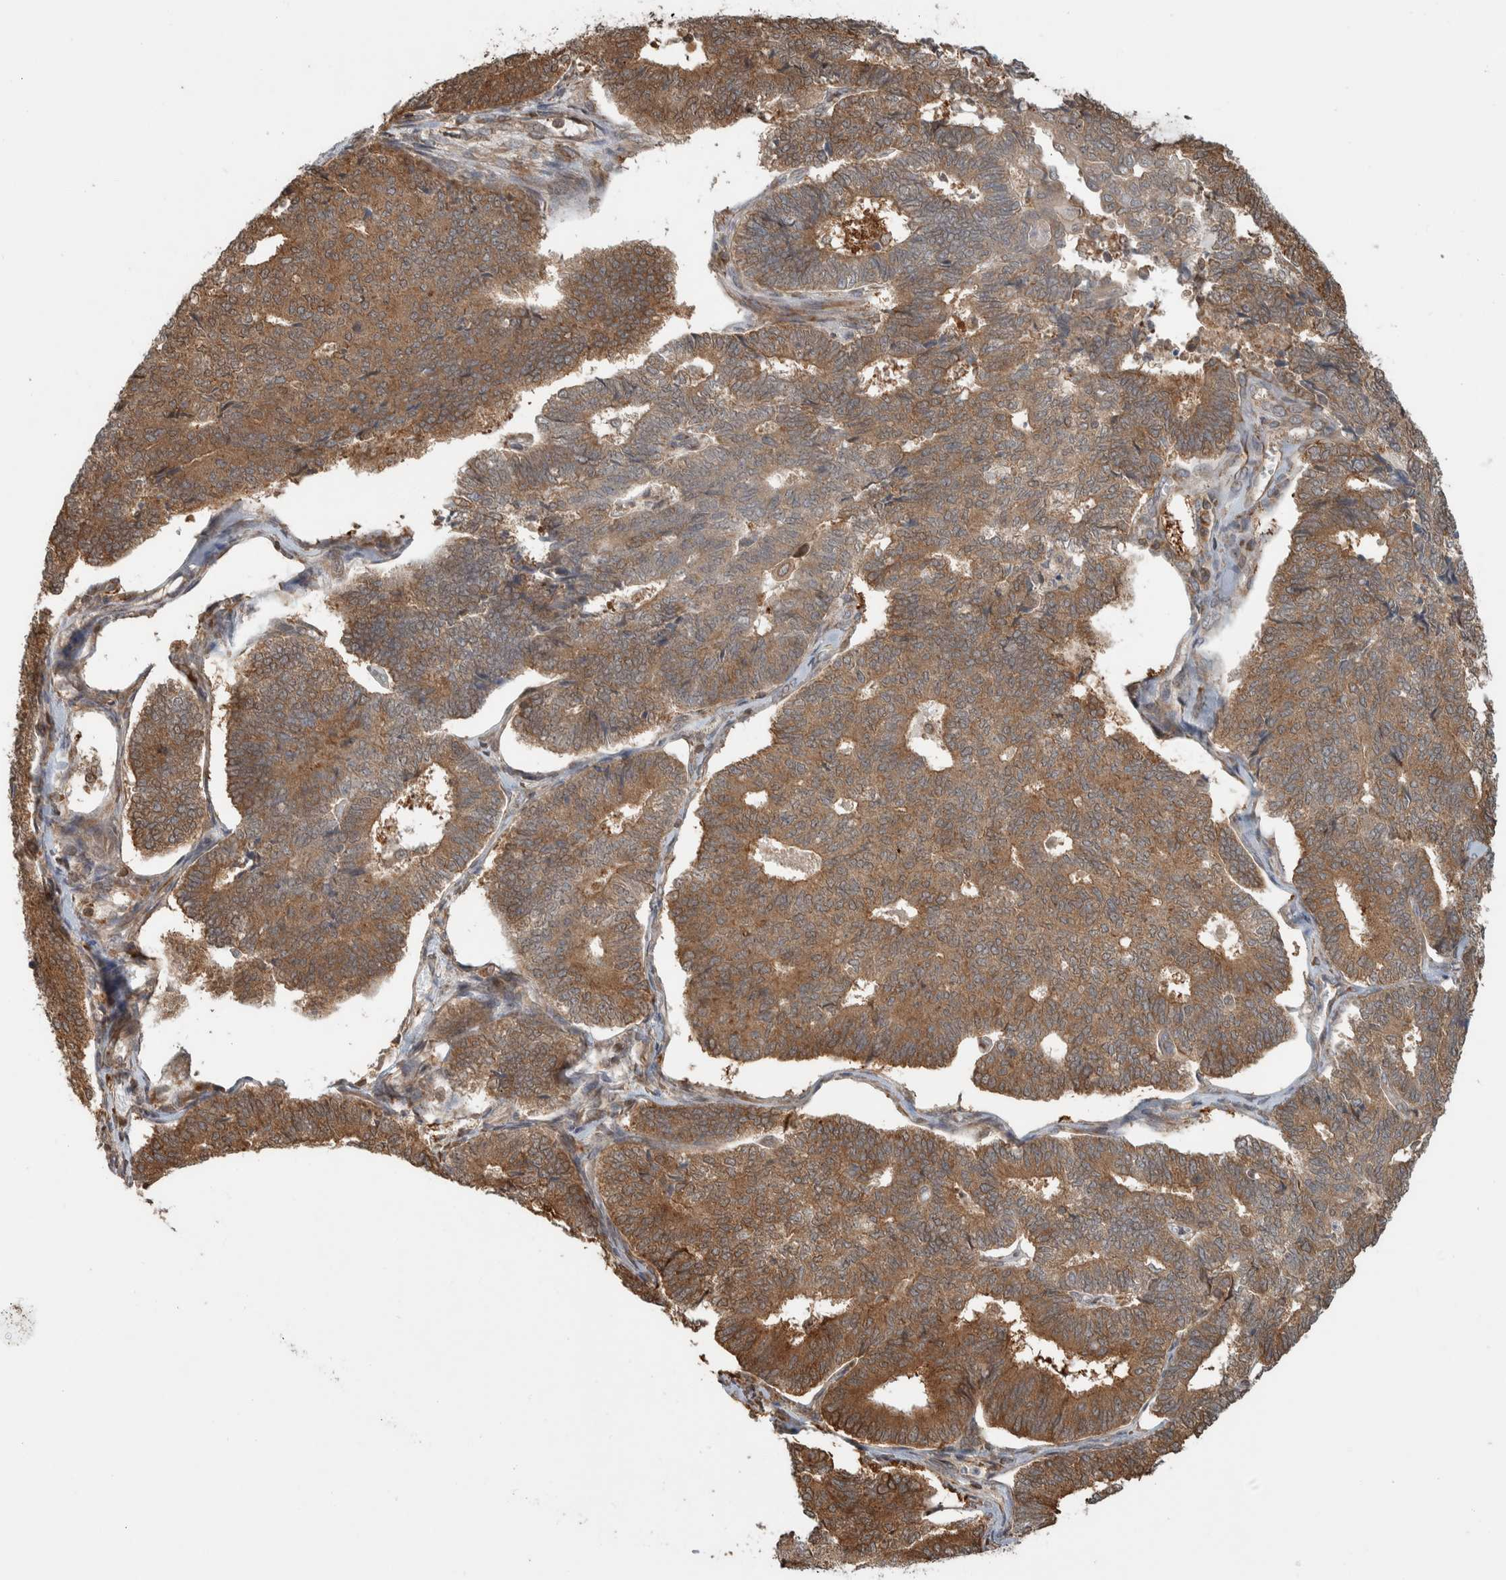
{"staining": {"intensity": "moderate", "quantity": ">75%", "location": "cytoplasmic/membranous"}, "tissue": "endometrial cancer", "cell_type": "Tumor cells", "image_type": "cancer", "snomed": [{"axis": "morphology", "description": "Adenocarcinoma, NOS"}, {"axis": "topography", "description": "Endometrium"}], "caption": "The histopathology image displays immunohistochemical staining of endometrial cancer. There is moderate cytoplasmic/membranous expression is seen in approximately >75% of tumor cells.", "gene": "CNTROB", "patient": {"sex": "female", "age": 70}}